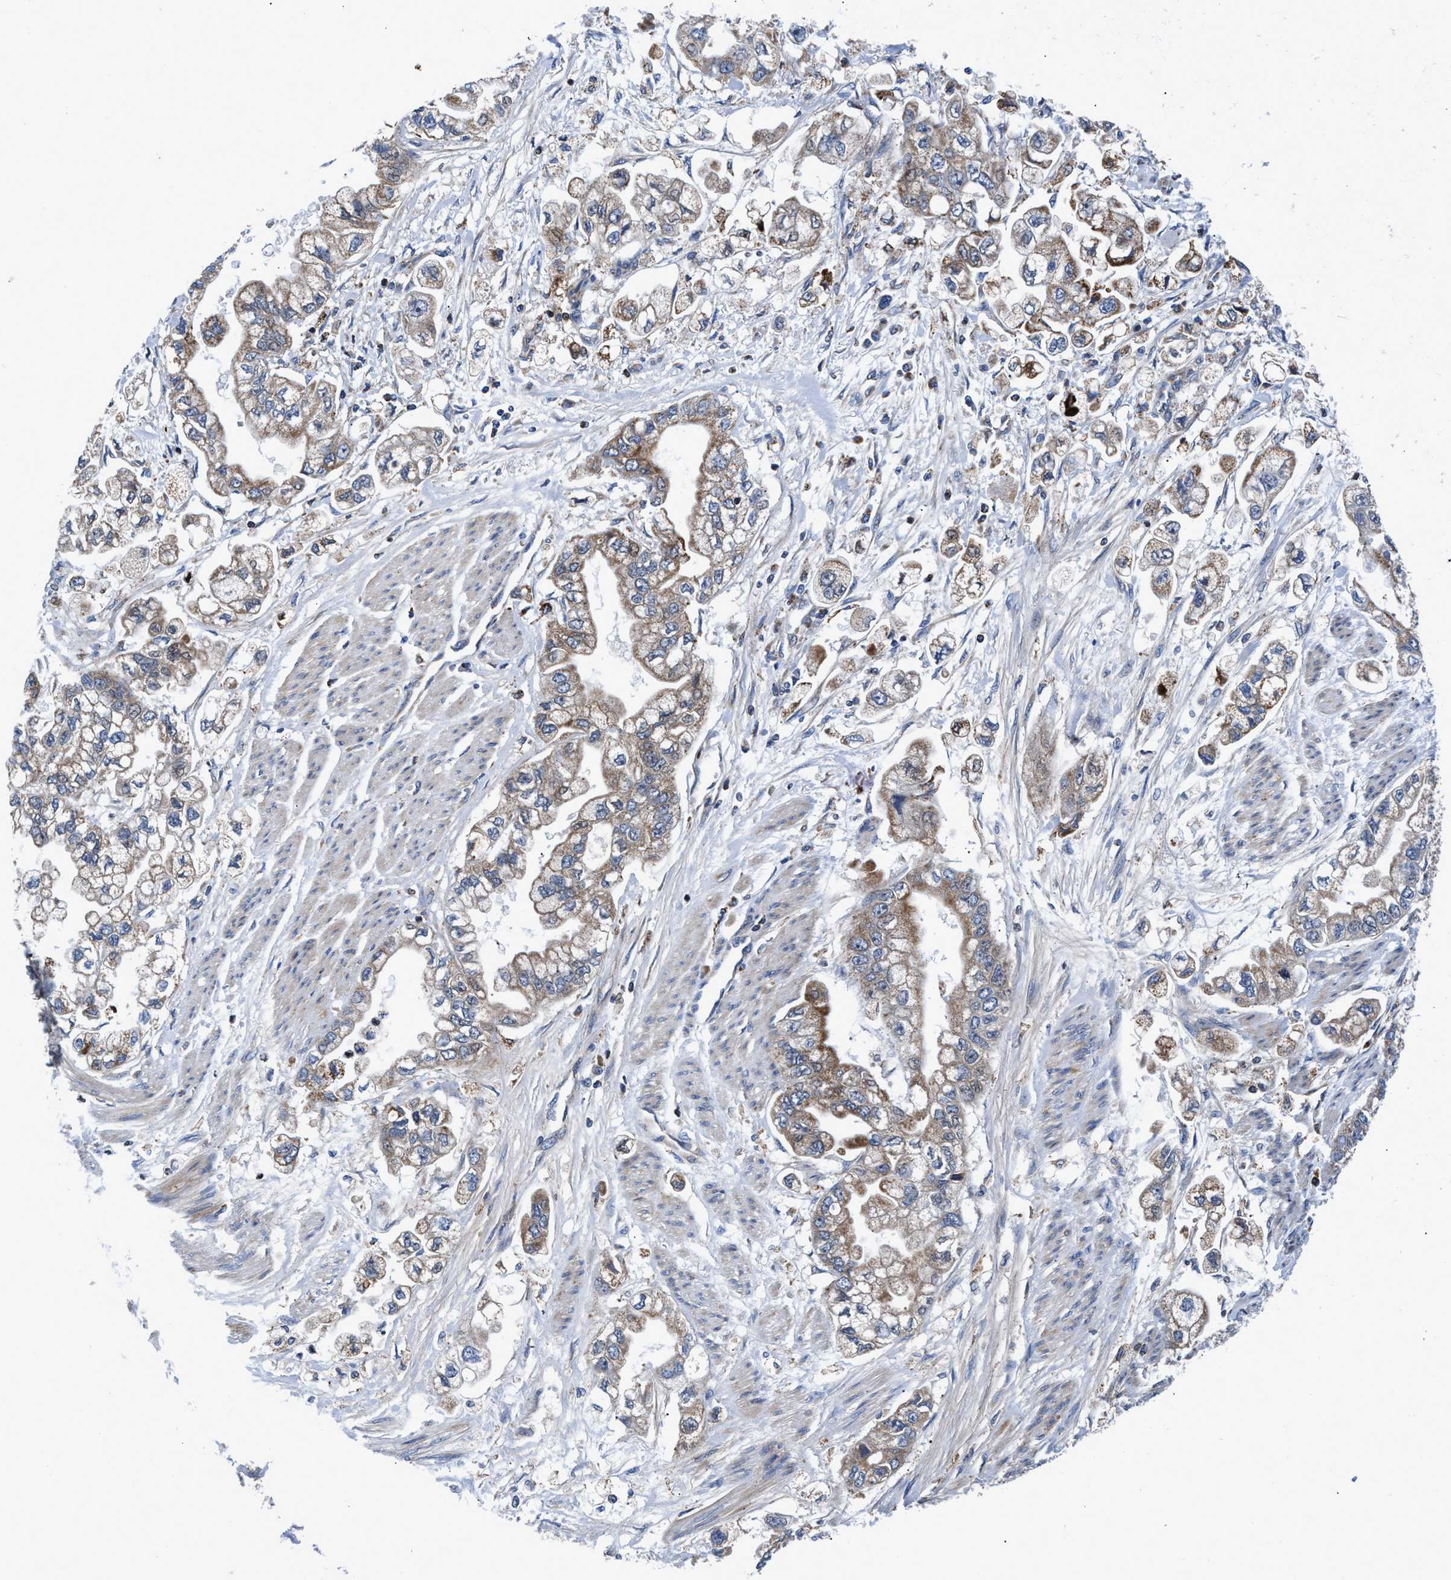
{"staining": {"intensity": "moderate", "quantity": "25%-75%", "location": "cytoplasmic/membranous"}, "tissue": "stomach cancer", "cell_type": "Tumor cells", "image_type": "cancer", "snomed": [{"axis": "morphology", "description": "Normal tissue, NOS"}, {"axis": "morphology", "description": "Adenocarcinoma, NOS"}, {"axis": "topography", "description": "Stomach"}], "caption": "DAB (3,3'-diaminobenzidine) immunohistochemical staining of stomach cancer demonstrates moderate cytoplasmic/membranous protein expression in about 25%-75% of tumor cells.", "gene": "PRR15L", "patient": {"sex": "male", "age": 62}}